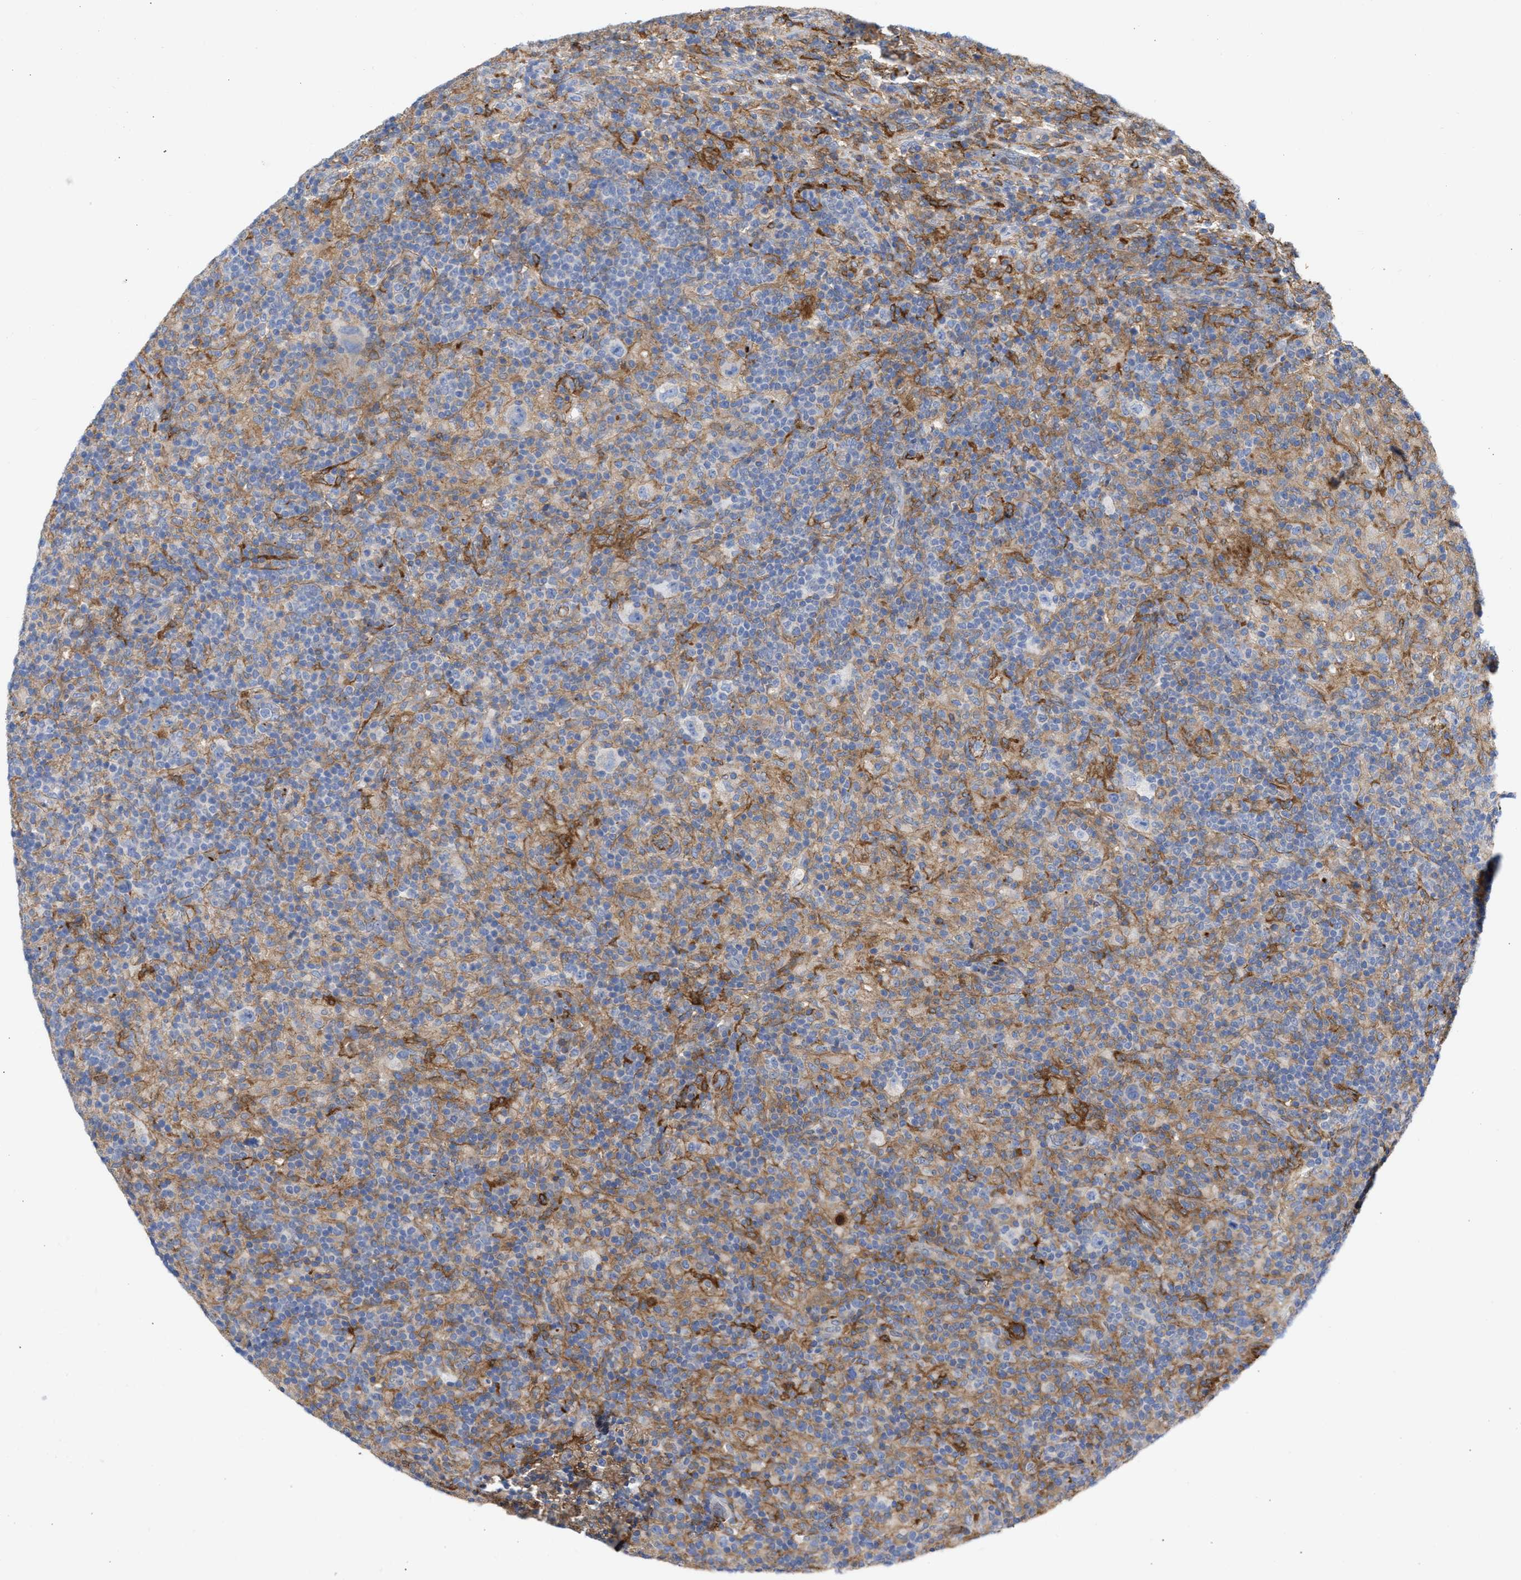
{"staining": {"intensity": "negative", "quantity": "none", "location": "none"}, "tissue": "lymphoma", "cell_type": "Tumor cells", "image_type": "cancer", "snomed": [{"axis": "morphology", "description": "Hodgkin's disease, NOS"}, {"axis": "topography", "description": "Lymph node"}], "caption": "An immunohistochemistry histopathology image of lymphoma is shown. There is no staining in tumor cells of lymphoma.", "gene": "HS3ST5", "patient": {"sex": "male", "age": 70}}